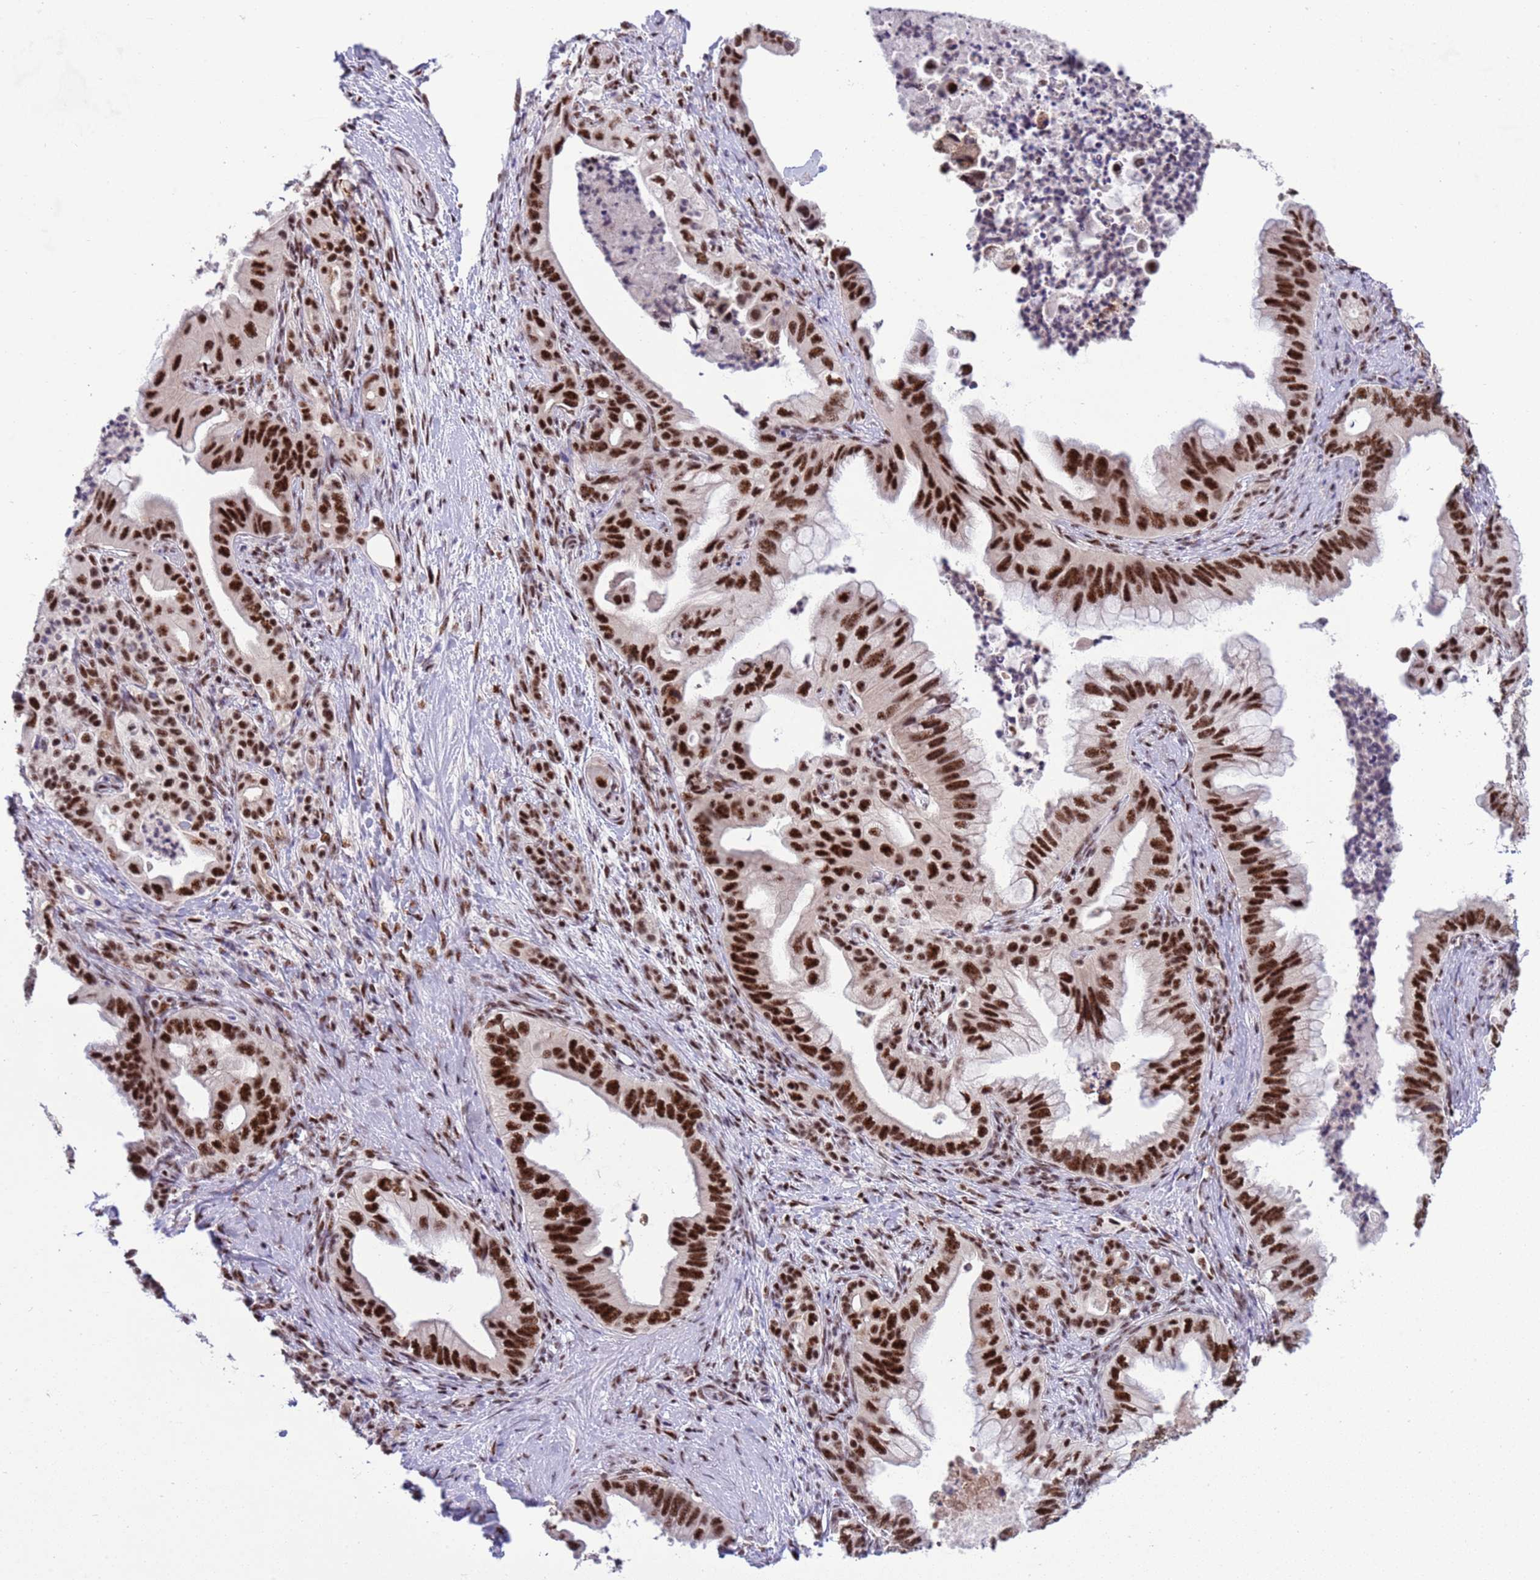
{"staining": {"intensity": "strong", "quantity": ">75%", "location": "nuclear"}, "tissue": "pancreatic cancer", "cell_type": "Tumor cells", "image_type": "cancer", "snomed": [{"axis": "morphology", "description": "Adenocarcinoma, NOS"}, {"axis": "topography", "description": "Pancreas"}], "caption": "An image of pancreatic cancer stained for a protein demonstrates strong nuclear brown staining in tumor cells. (brown staining indicates protein expression, while blue staining denotes nuclei).", "gene": "THOC2", "patient": {"sex": "male", "age": 58}}